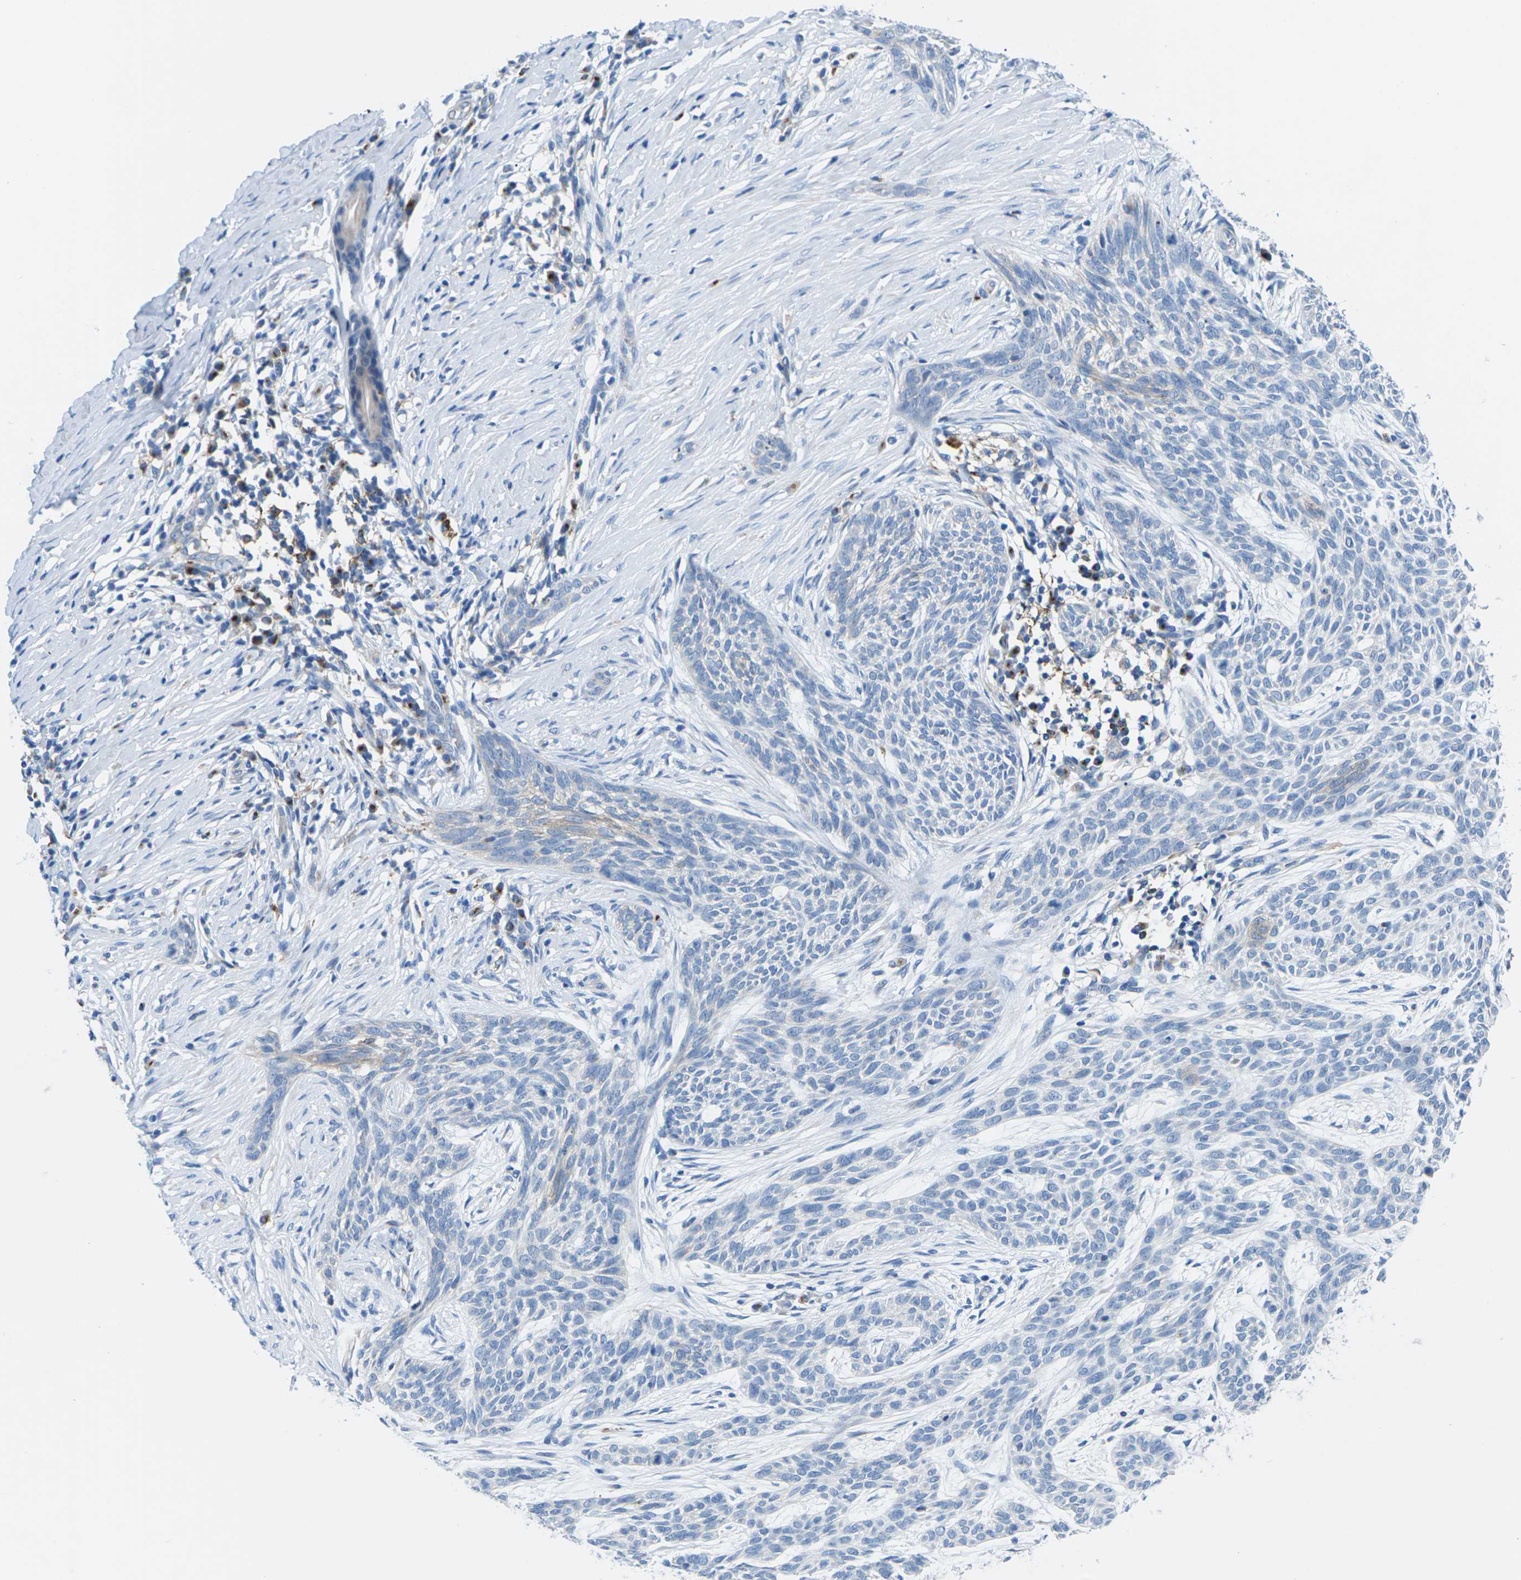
{"staining": {"intensity": "negative", "quantity": "none", "location": "none"}, "tissue": "skin cancer", "cell_type": "Tumor cells", "image_type": "cancer", "snomed": [{"axis": "morphology", "description": "Basal cell carcinoma"}, {"axis": "topography", "description": "Skin"}], "caption": "This is a photomicrograph of IHC staining of basal cell carcinoma (skin), which shows no positivity in tumor cells.", "gene": "SYNGR2", "patient": {"sex": "female", "age": 59}}